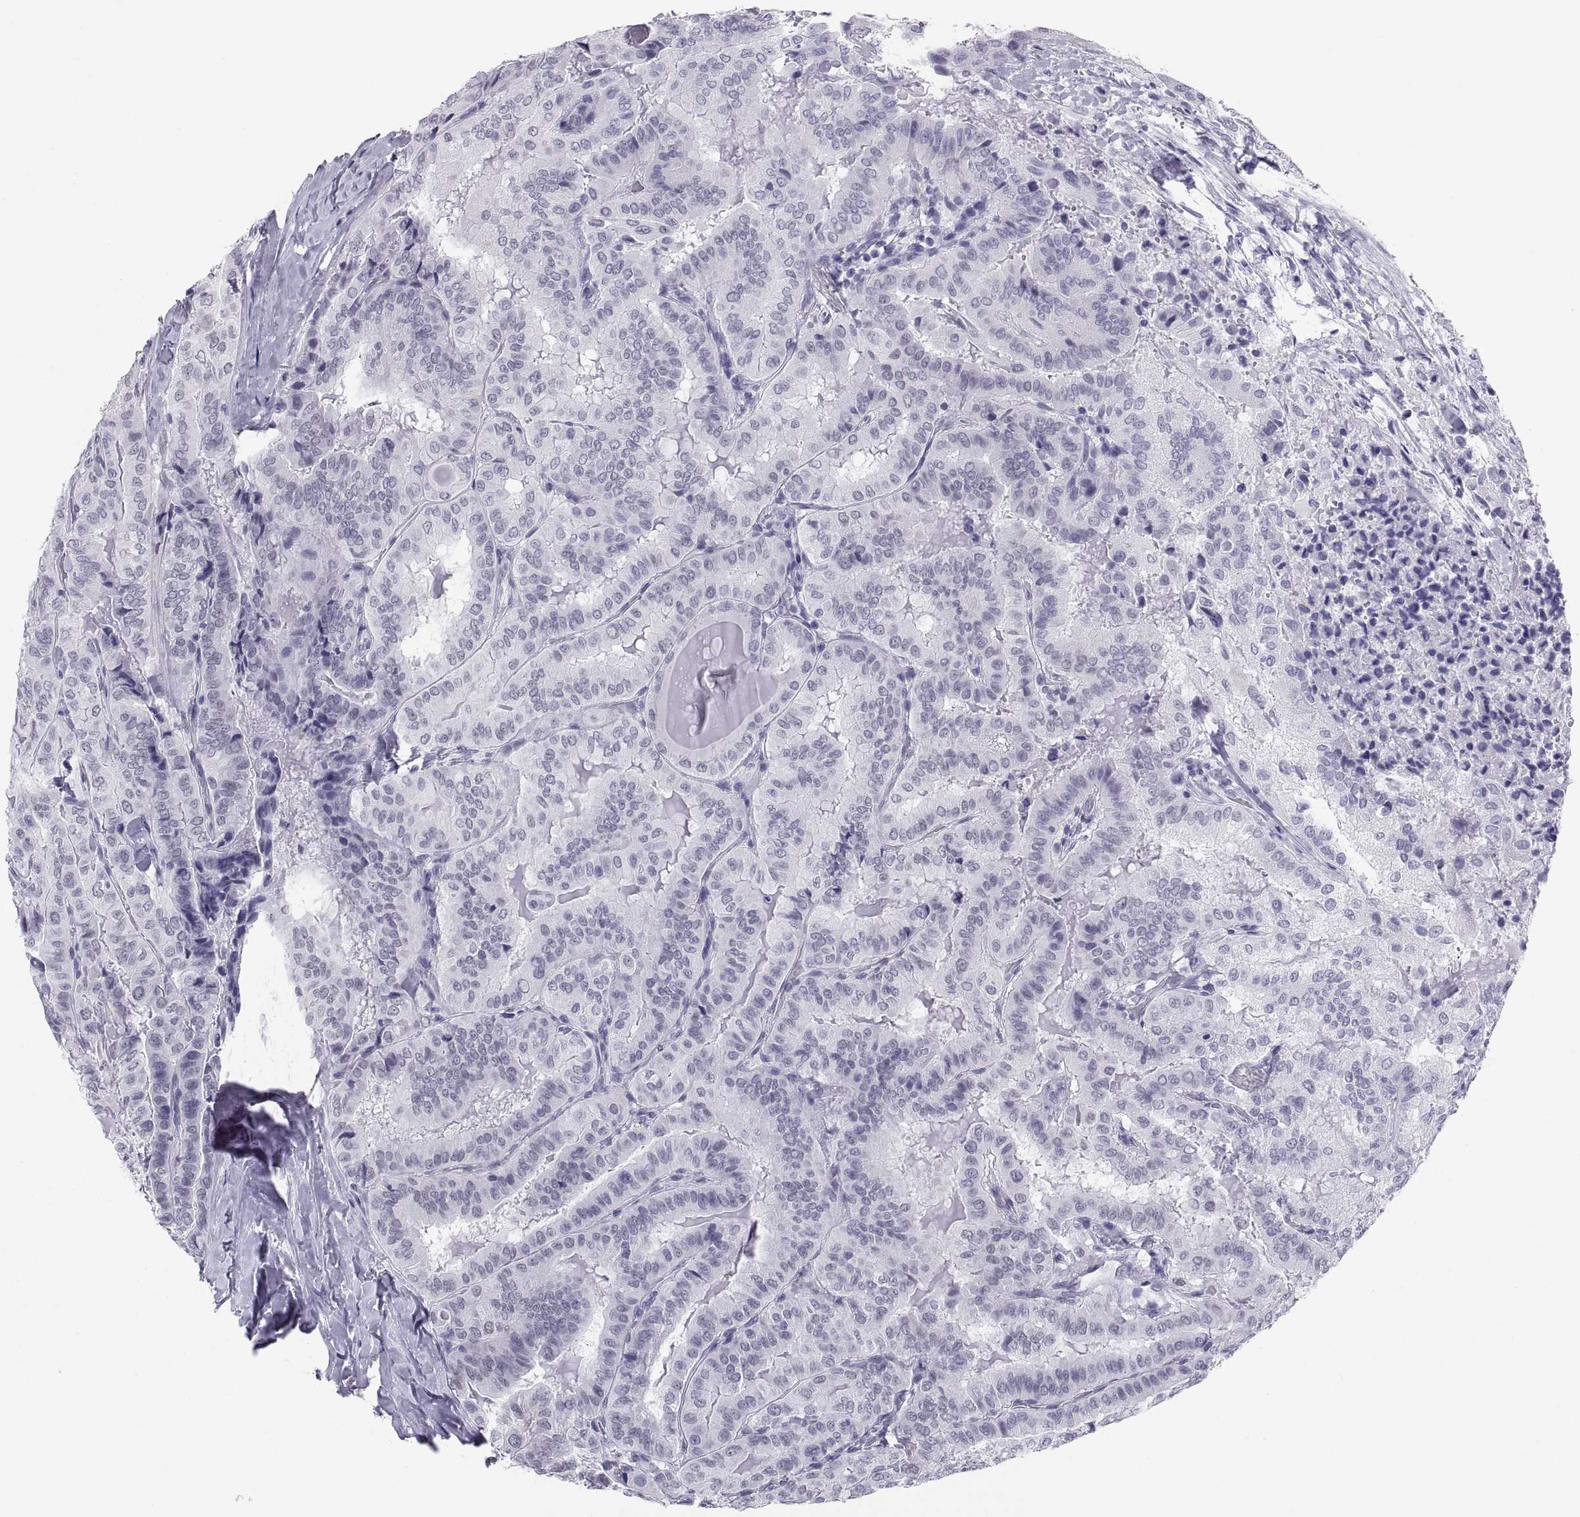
{"staining": {"intensity": "negative", "quantity": "none", "location": "none"}, "tissue": "thyroid cancer", "cell_type": "Tumor cells", "image_type": "cancer", "snomed": [{"axis": "morphology", "description": "Papillary adenocarcinoma, NOS"}, {"axis": "topography", "description": "Thyroid gland"}], "caption": "The immunohistochemistry image has no significant expression in tumor cells of thyroid cancer tissue. Brightfield microscopy of immunohistochemistry (IHC) stained with DAB (brown) and hematoxylin (blue), captured at high magnification.", "gene": "NEUROD6", "patient": {"sex": "female", "age": 68}}